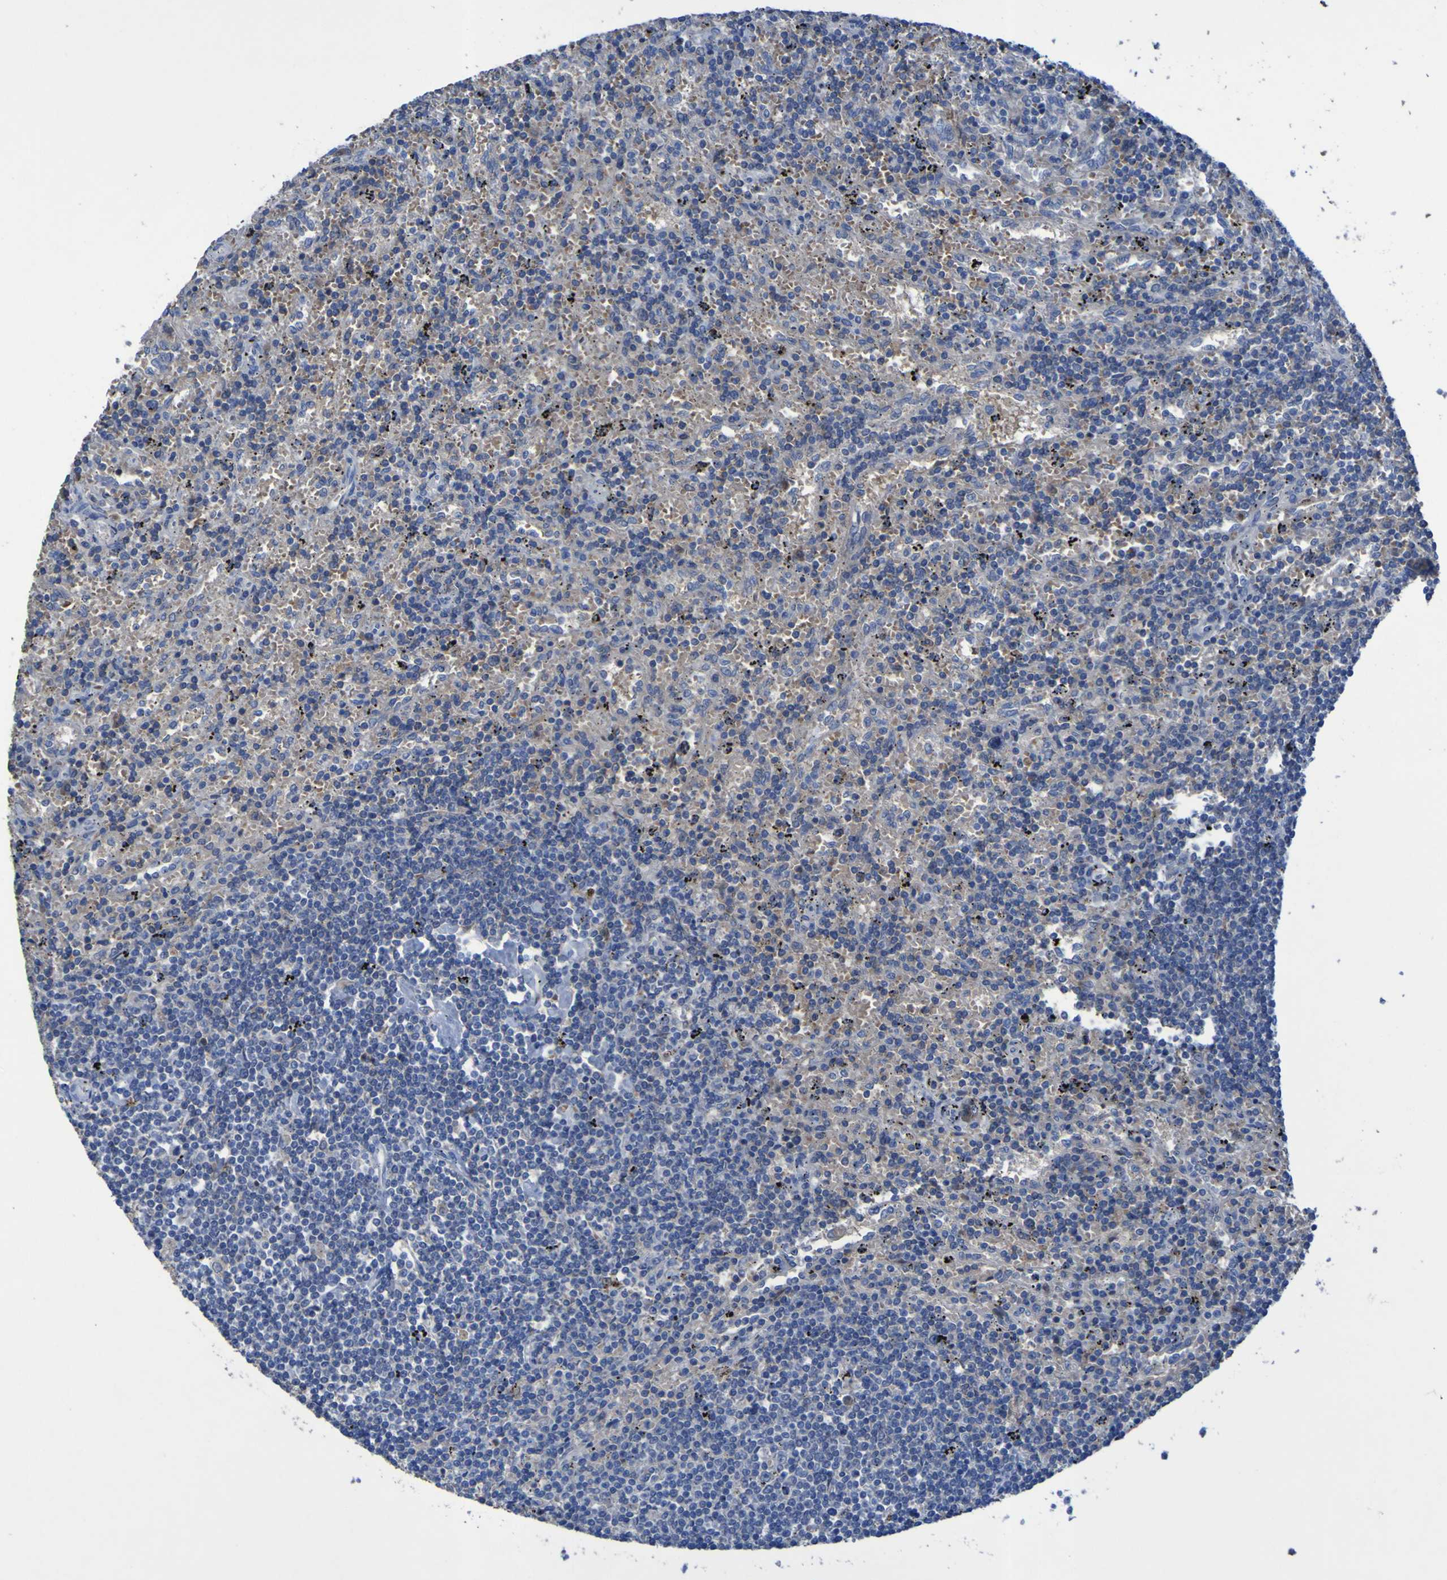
{"staining": {"intensity": "negative", "quantity": "none", "location": "none"}, "tissue": "lymphoma", "cell_type": "Tumor cells", "image_type": "cancer", "snomed": [{"axis": "morphology", "description": "Malignant lymphoma, non-Hodgkin's type, Low grade"}, {"axis": "topography", "description": "Spleen"}], "caption": "DAB immunohistochemical staining of human malignant lymphoma, non-Hodgkin's type (low-grade) displays no significant staining in tumor cells. Brightfield microscopy of immunohistochemistry stained with DAB (brown) and hematoxylin (blue), captured at high magnification.", "gene": "SGK2", "patient": {"sex": "male", "age": 76}}